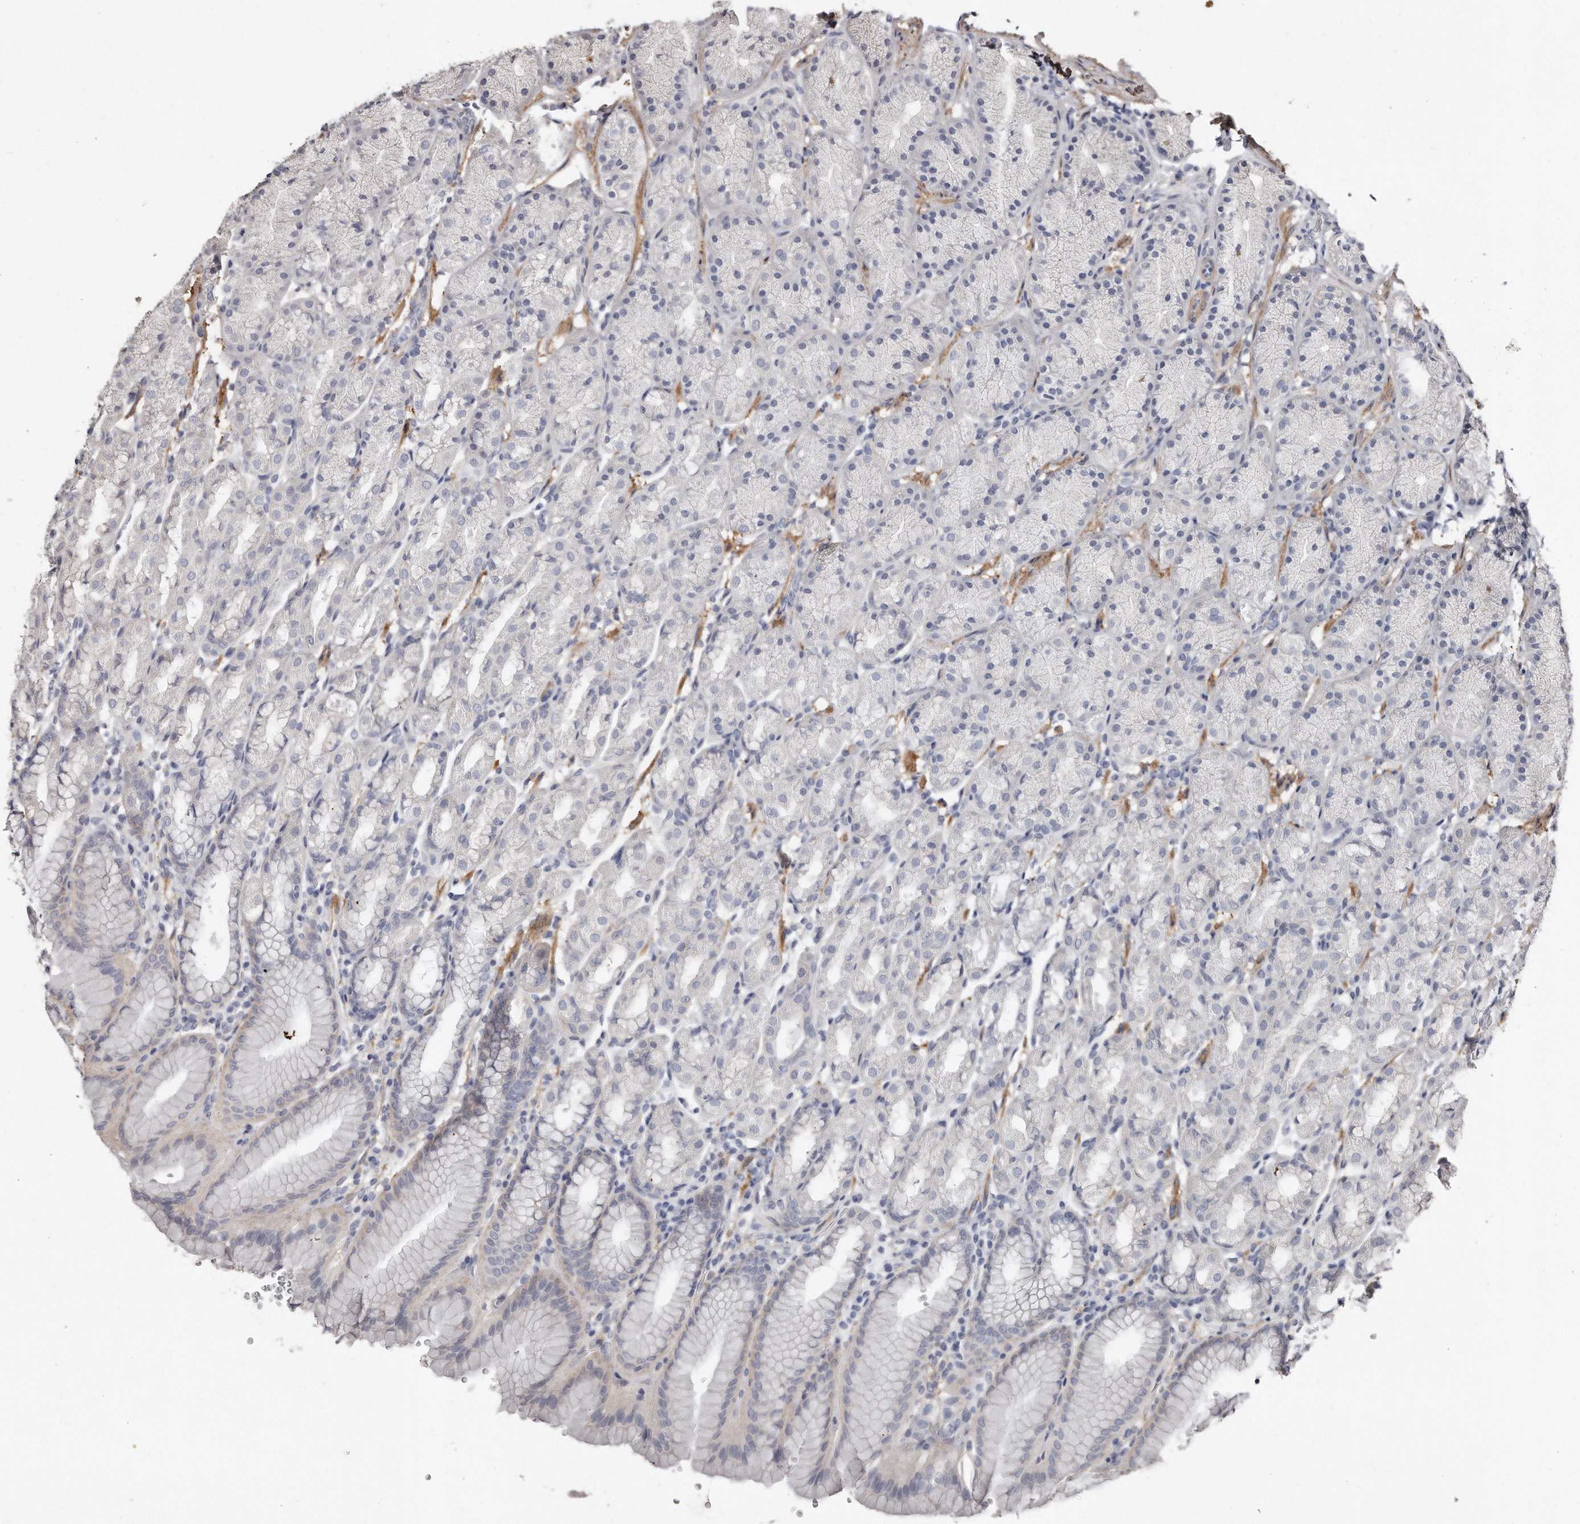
{"staining": {"intensity": "negative", "quantity": "none", "location": "none"}, "tissue": "stomach", "cell_type": "Glandular cells", "image_type": "normal", "snomed": [{"axis": "morphology", "description": "Normal tissue, NOS"}, {"axis": "topography", "description": "Stomach"}], "caption": "High magnification brightfield microscopy of normal stomach stained with DAB (brown) and counterstained with hematoxylin (blue): glandular cells show no significant expression. Nuclei are stained in blue.", "gene": "LMOD1", "patient": {"sex": "male", "age": 42}}